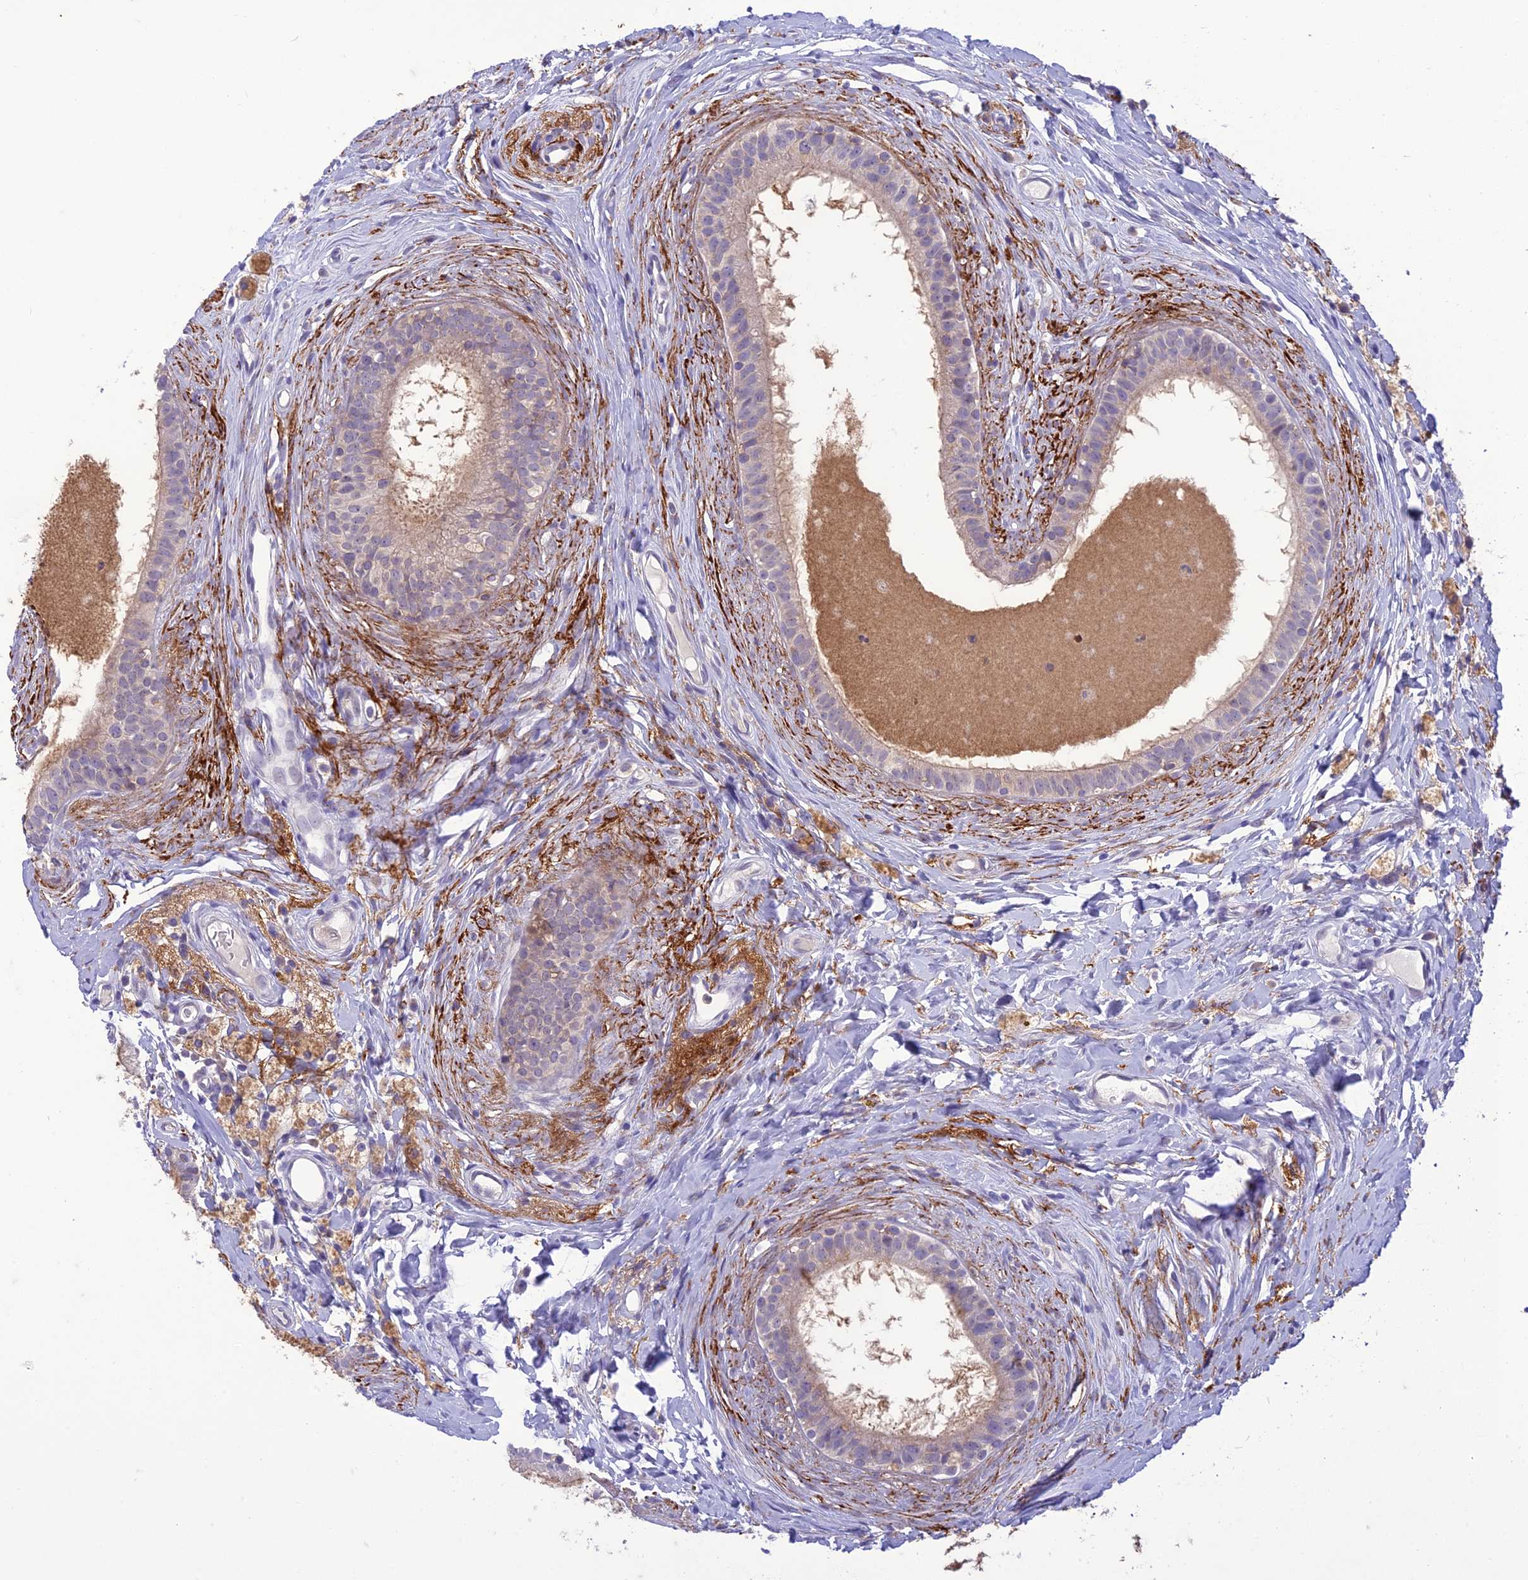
{"staining": {"intensity": "moderate", "quantity": "<25%", "location": "cytoplasmic/membranous"}, "tissue": "epididymis", "cell_type": "Glandular cells", "image_type": "normal", "snomed": [{"axis": "morphology", "description": "Normal tissue, NOS"}, {"axis": "topography", "description": "Epididymis"}], "caption": "Glandular cells show low levels of moderate cytoplasmic/membranous expression in approximately <25% of cells in normal human epididymis. (IHC, brightfield microscopy, high magnification).", "gene": "ITGAE", "patient": {"sex": "male", "age": 80}}